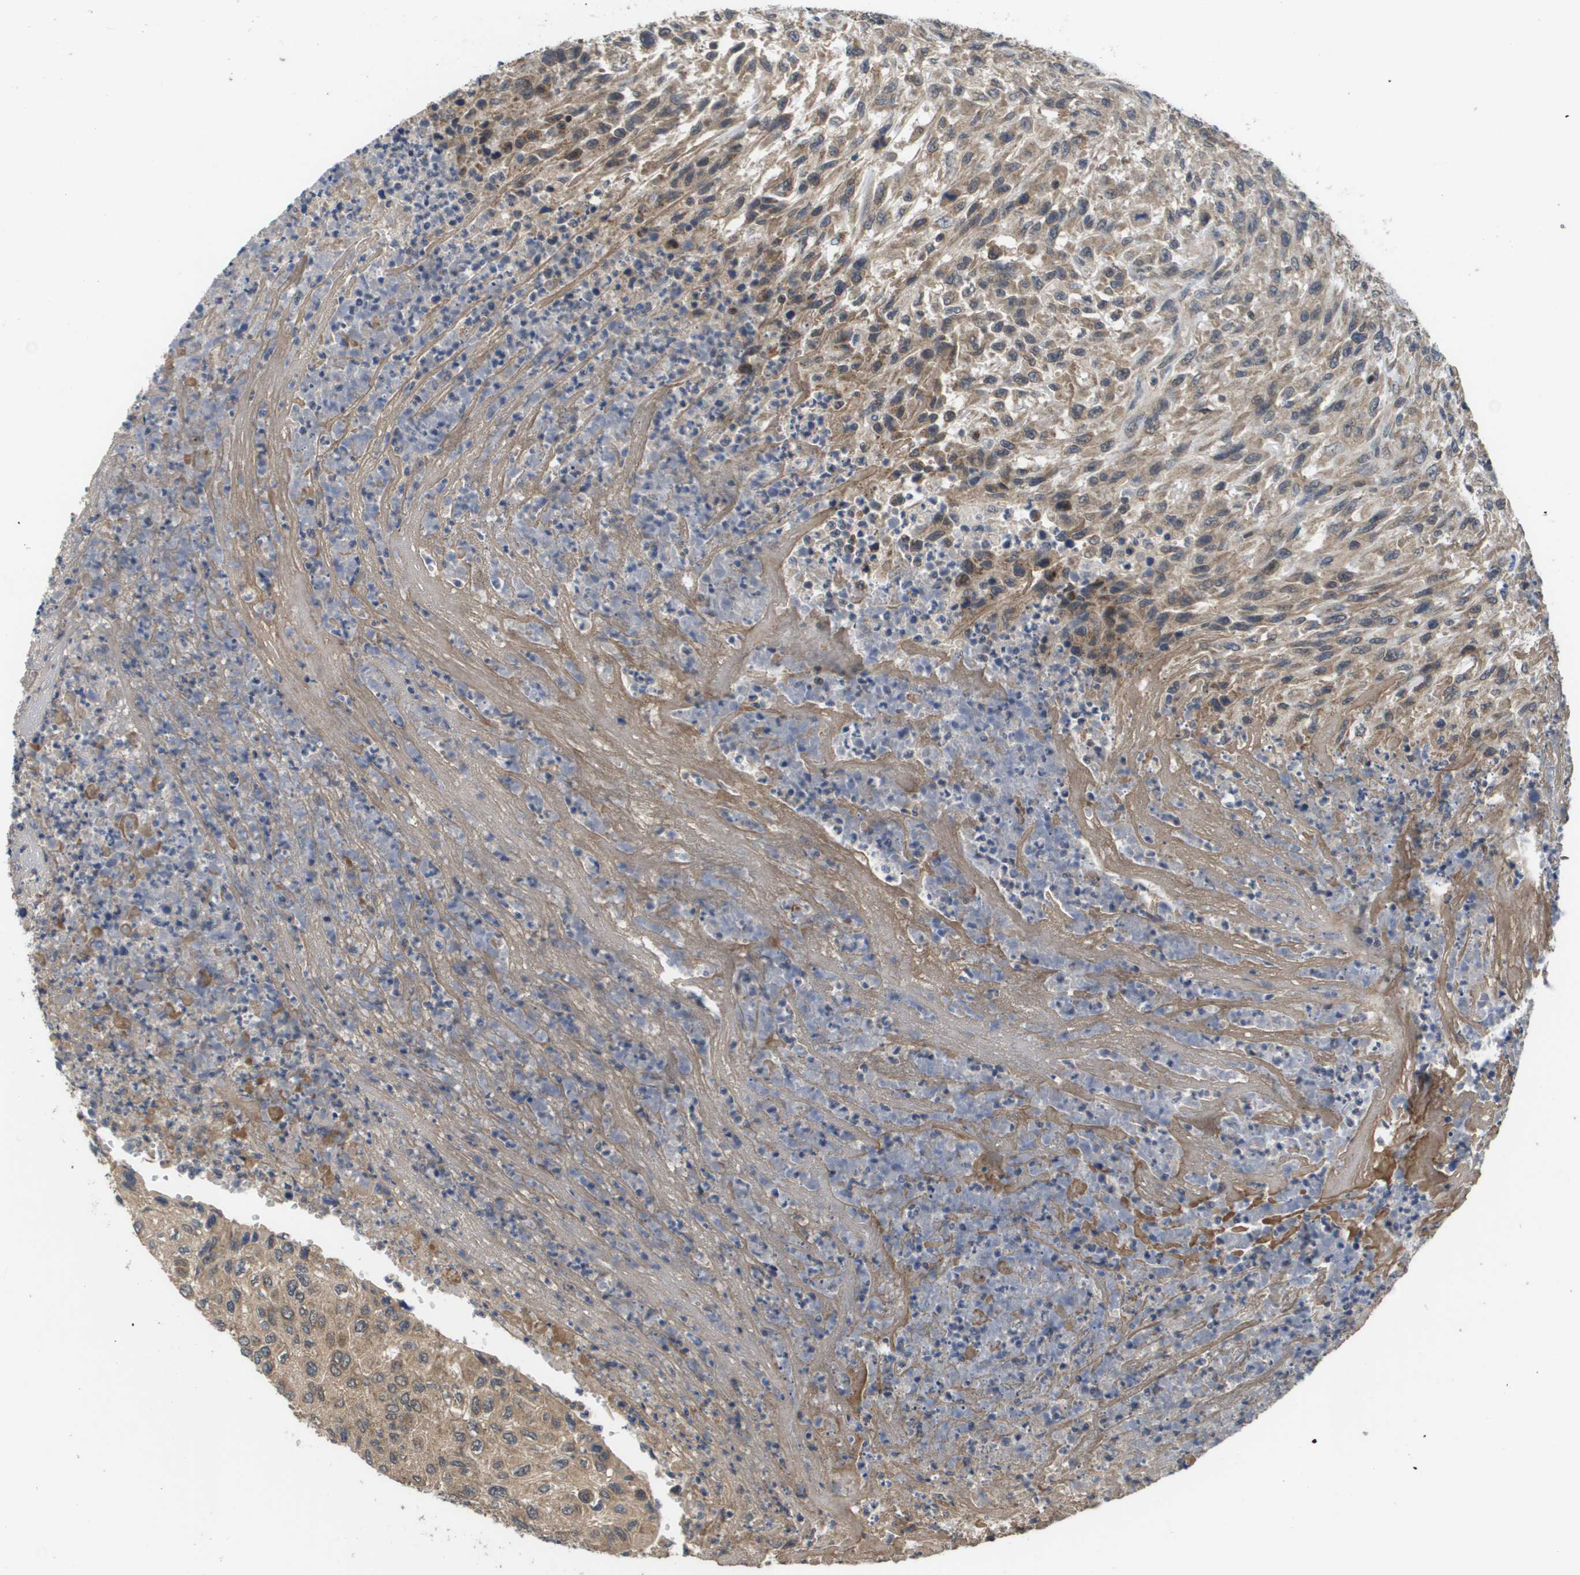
{"staining": {"intensity": "weak", "quantity": ">75%", "location": "cytoplasmic/membranous"}, "tissue": "urothelial cancer", "cell_type": "Tumor cells", "image_type": "cancer", "snomed": [{"axis": "morphology", "description": "Urothelial carcinoma, High grade"}, {"axis": "topography", "description": "Urinary bladder"}], "caption": "Immunohistochemical staining of urothelial cancer demonstrates low levels of weak cytoplasmic/membranous protein expression in about >75% of tumor cells.", "gene": "RBM38", "patient": {"sex": "male", "age": 66}}